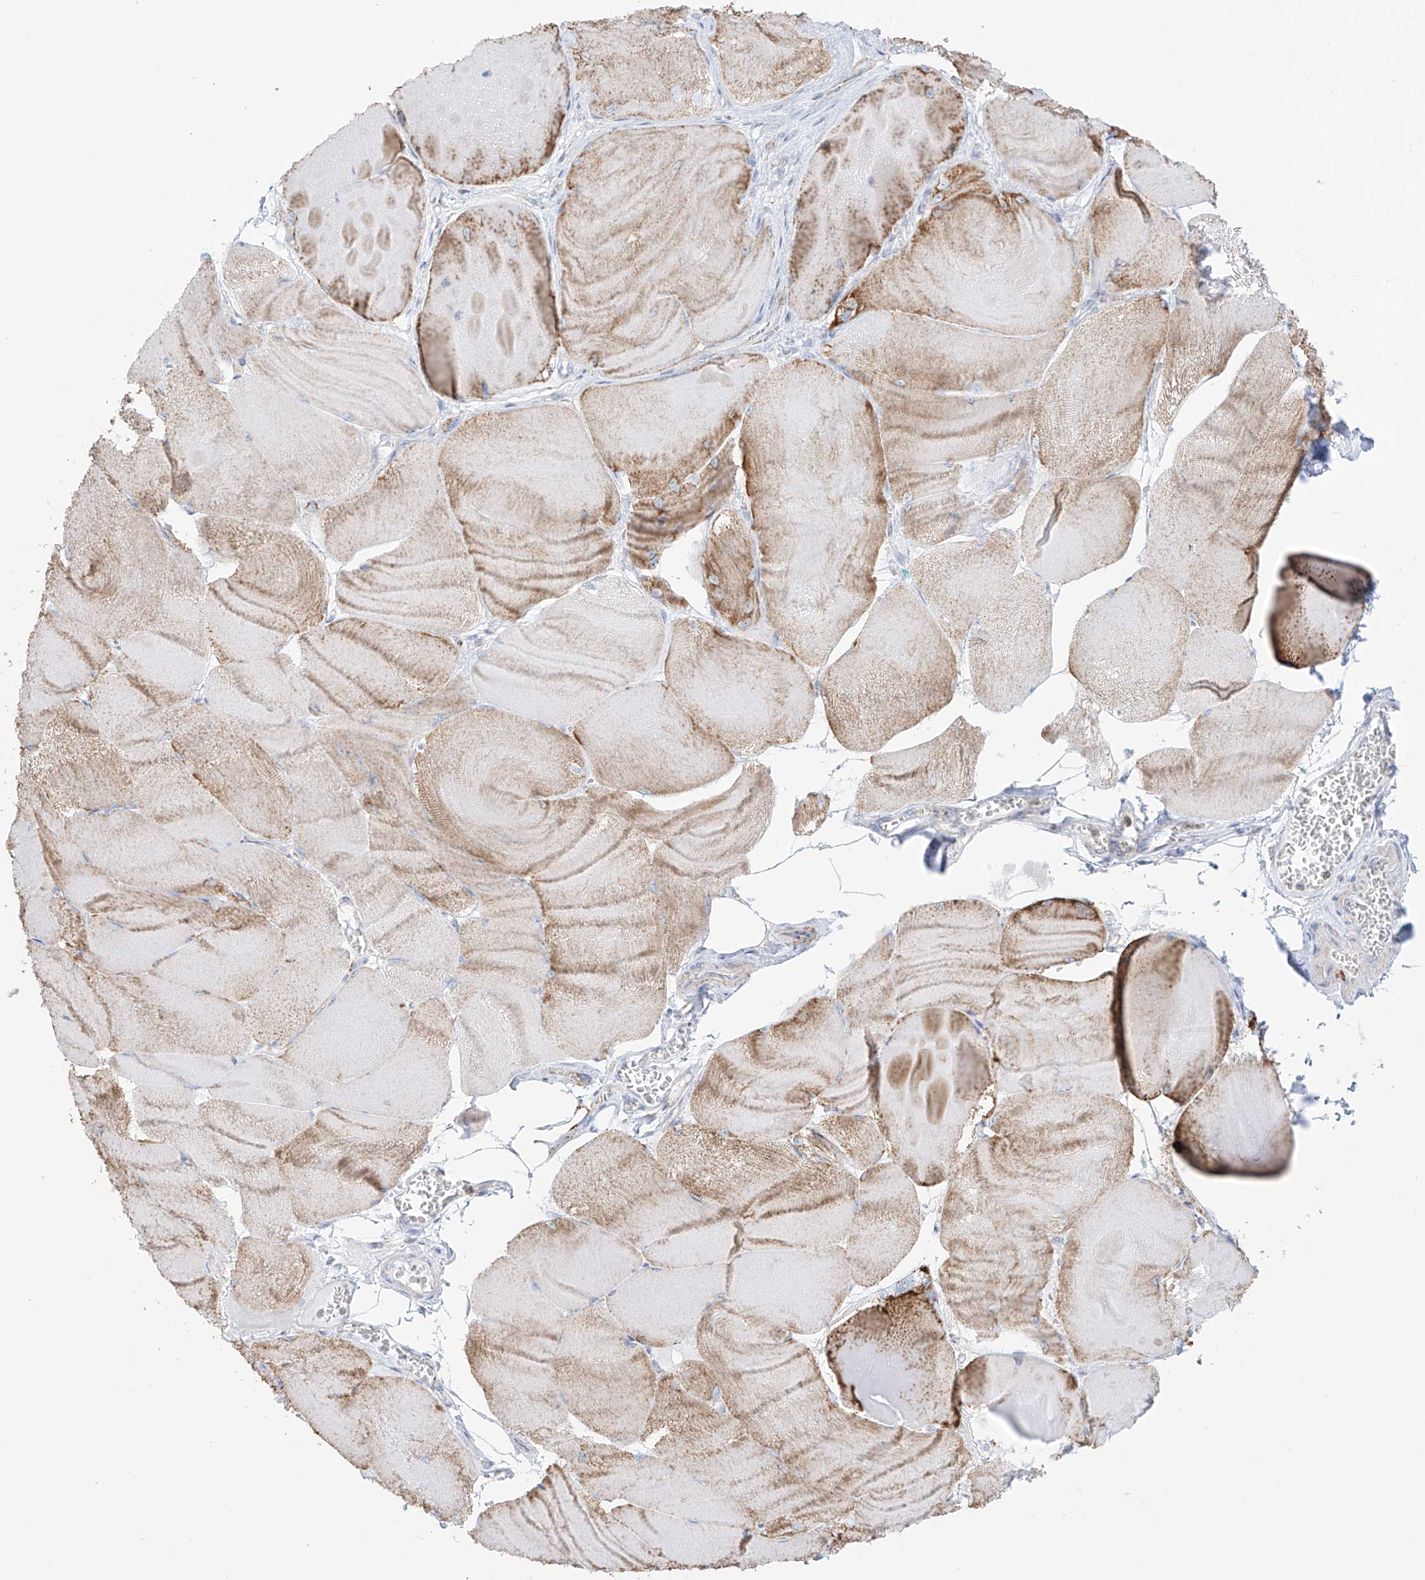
{"staining": {"intensity": "moderate", "quantity": "<25%", "location": "cytoplasmic/membranous"}, "tissue": "skeletal muscle", "cell_type": "Myocytes", "image_type": "normal", "snomed": [{"axis": "morphology", "description": "Normal tissue, NOS"}, {"axis": "morphology", "description": "Basal cell carcinoma"}, {"axis": "topography", "description": "Skeletal muscle"}], "caption": "Normal skeletal muscle displays moderate cytoplasmic/membranous expression in approximately <25% of myocytes, visualized by immunohistochemistry. The protein is shown in brown color, while the nuclei are stained blue.", "gene": "XKR3", "patient": {"sex": "female", "age": 64}}